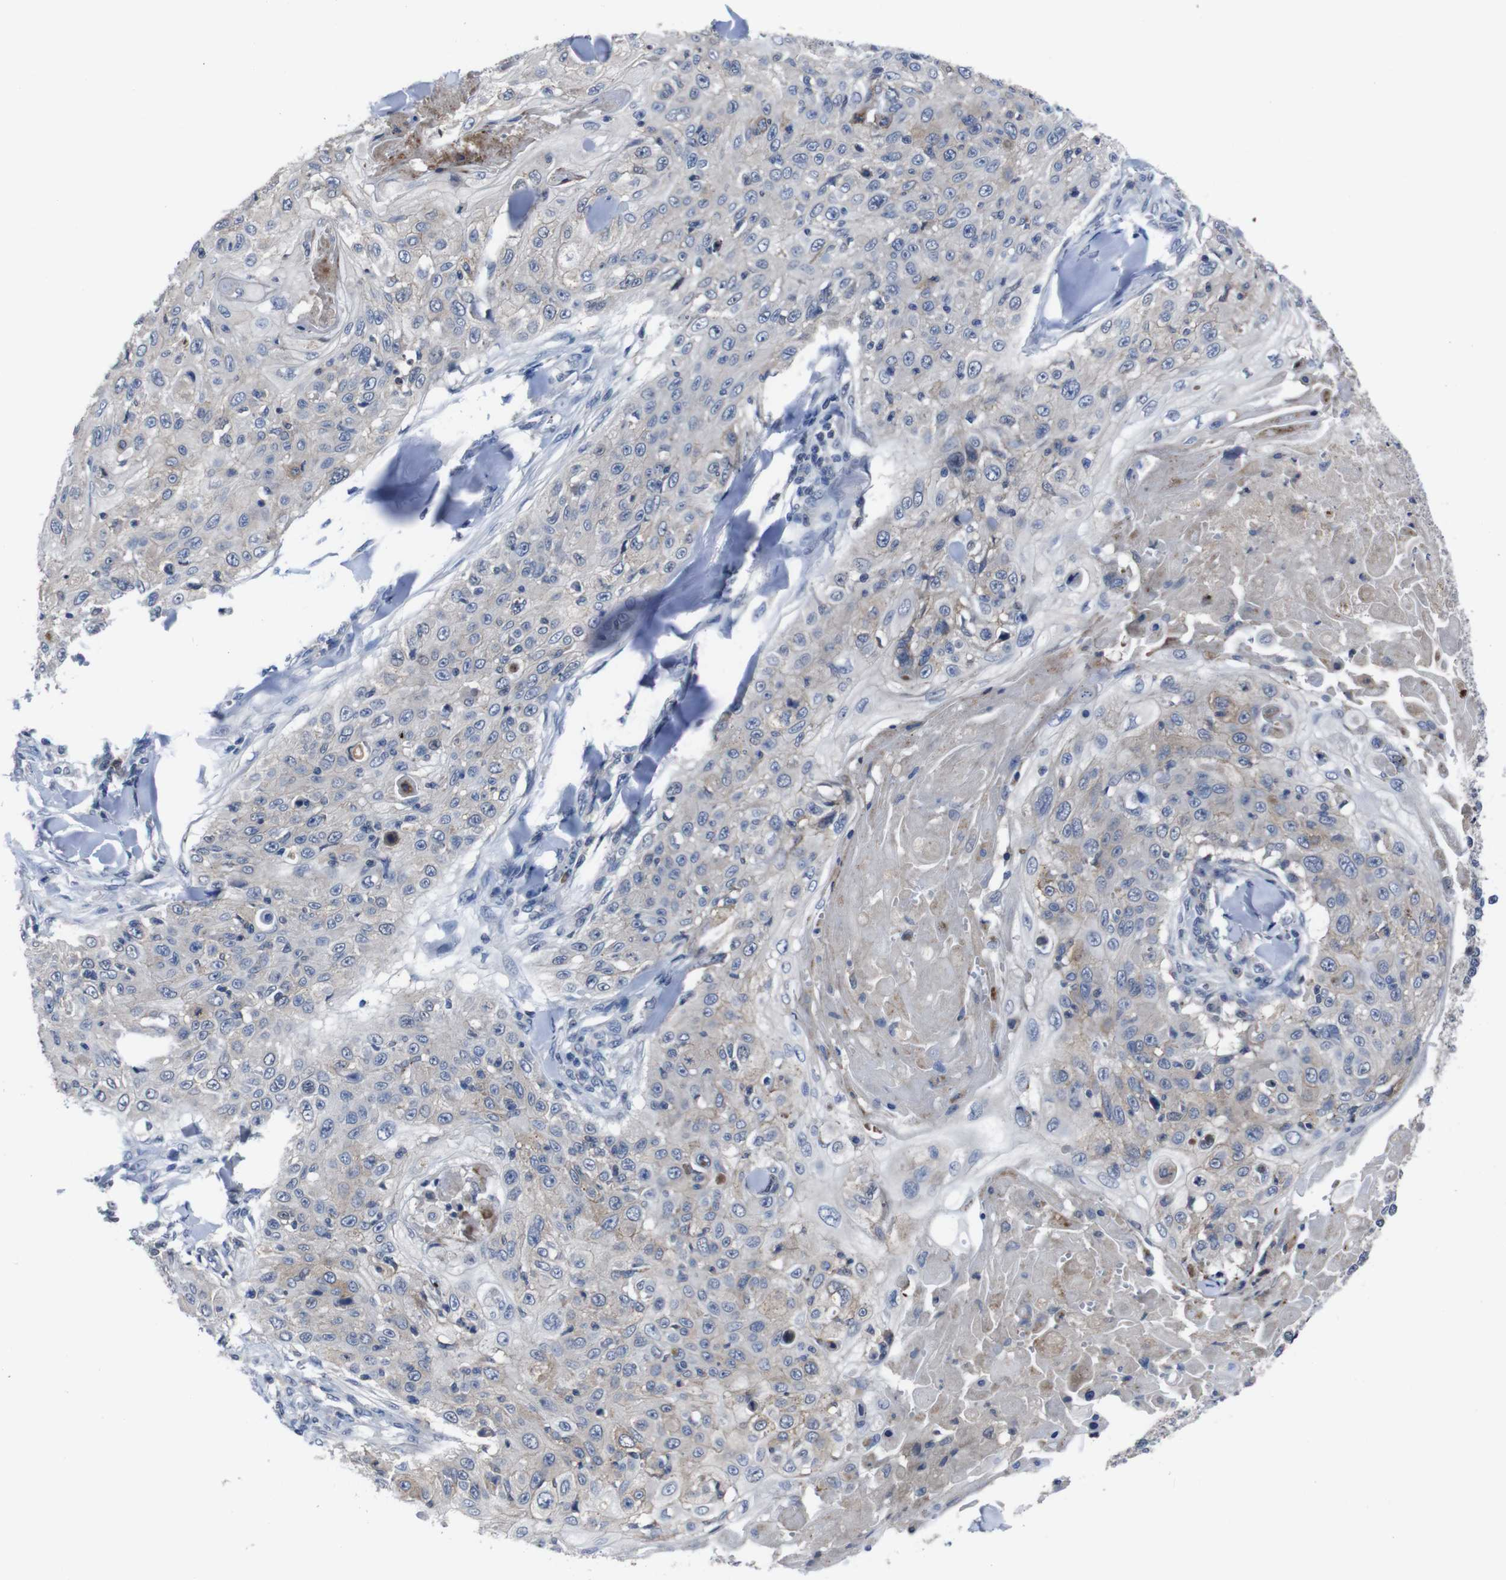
{"staining": {"intensity": "moderate", "quantity": "<25%", "location": "cytoplasmic/membranous"}, "tissue": "skin cancer", "cell_type": "Tumor cells", "image_type": "cancer", "snomed": [{"axis": "morphology", "description": "Squamous cell carcinoma, NOS"}, {"axis": "topography", "description": "Skin"}], "caption": "Protein positivity by immunohistochemistry displays moderate cytoplasmic/membranous expression in about <25% of tumor cells in skin cancer (squamous cell carcinoma).", "gene": "SEMA4B", "patient": {"sex": "male", "age": 86}}